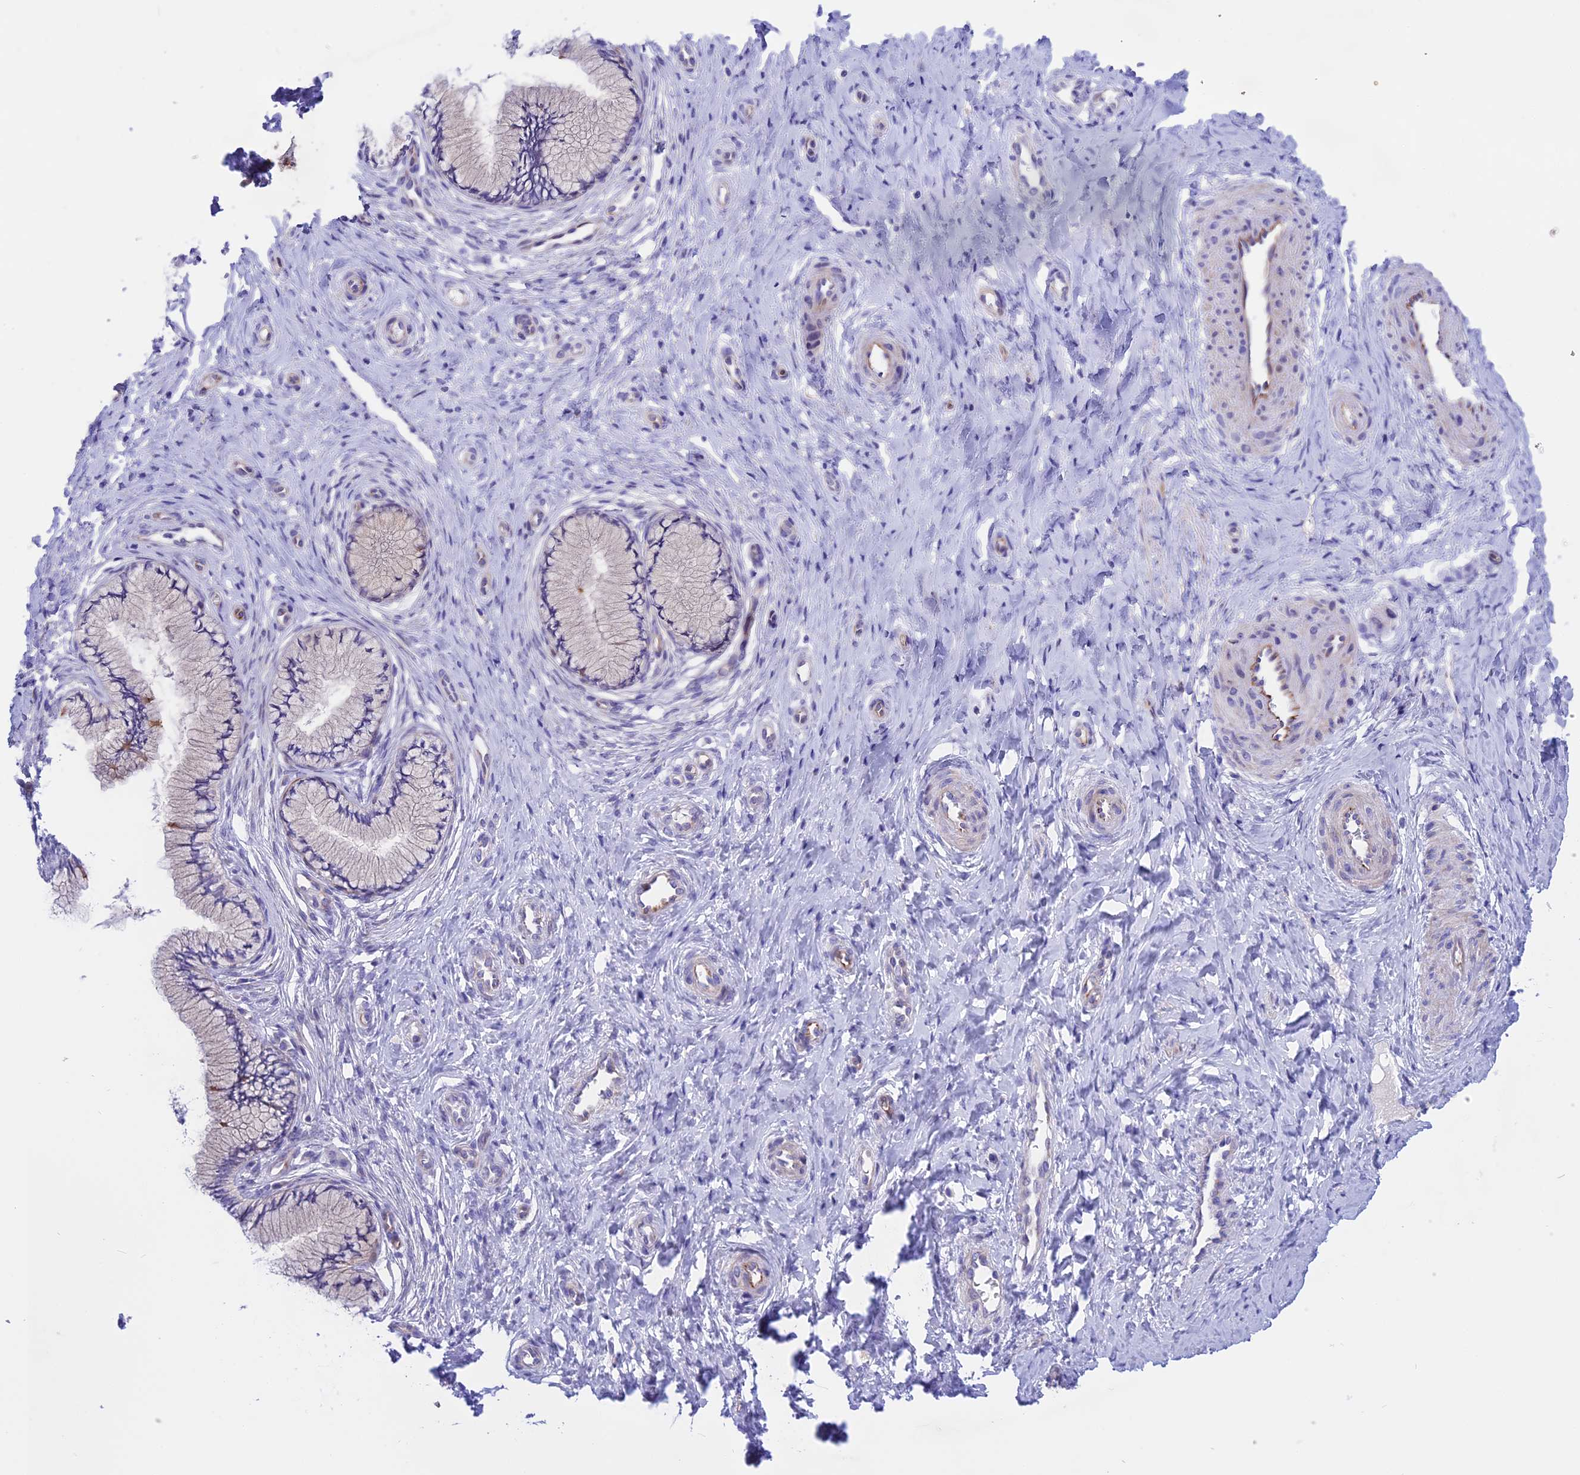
{"staining": {"intensity": "weak", "quantity": "<25%", "location": "cytoplasmic/membranous"}, "tissue": "cervix", "cell_type": "Glandular cells", "image_type": "normal", "snomed": [{"axis": "morphology", "description": "Normal tissue, NOS"}, {"axis": "topography", "description": "Cervix"}], "caption": "Immunohistochemical staining of unremarkable cervix shows no significant staining in glandular cells. (Brightfield microscopy of DAB (3,3'-diaminobenzidine) immunohistochemistry at high magnification).", "gene": "TMEM138", "patient": {"sex": "female", "age": 36}}